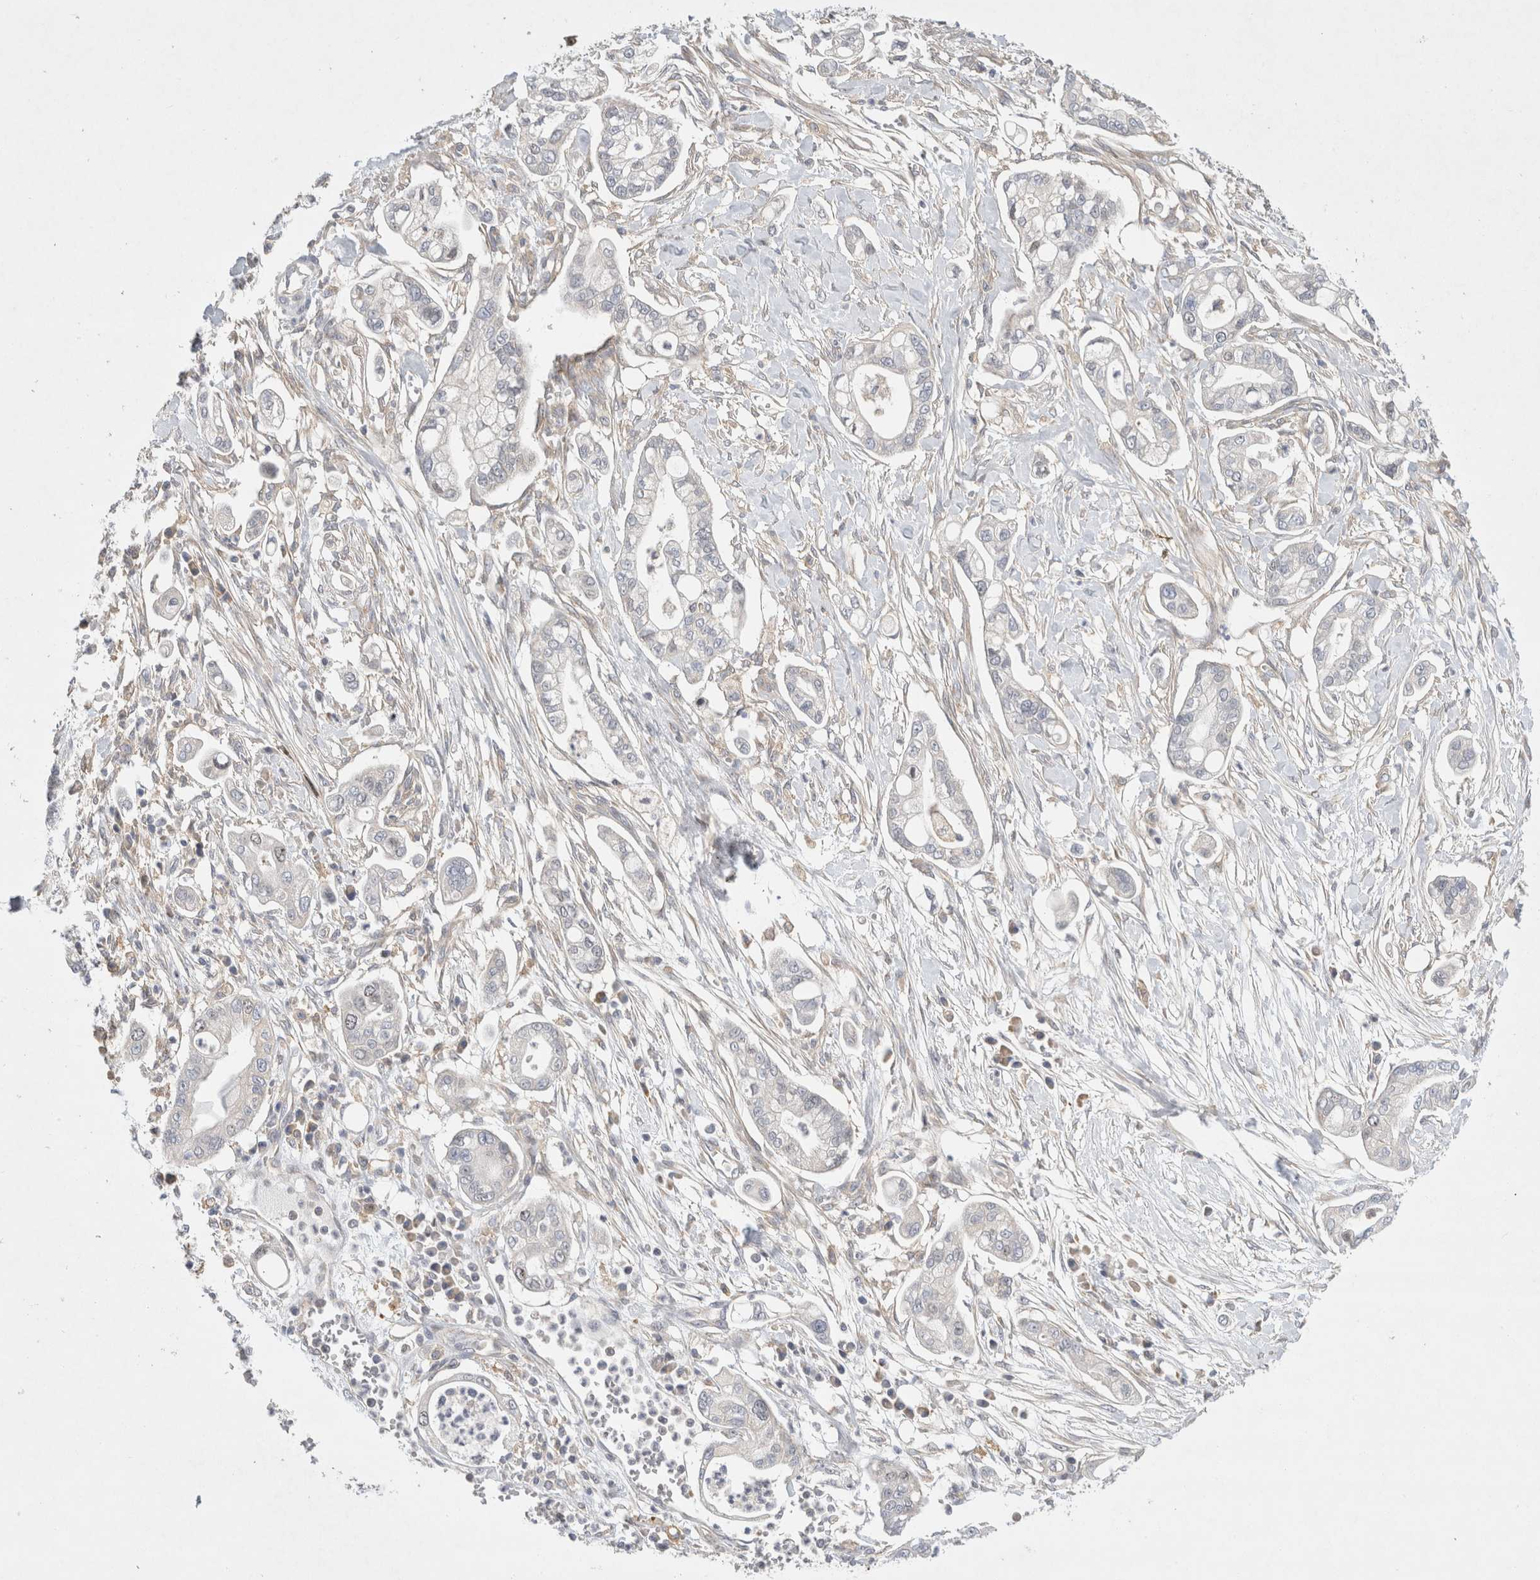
{"staining": {"intensity": "negative", "quantity": "none", "location": "none"}, "tissue": "pancreatic cancer", "cell_type": "Tumor cells", "image_type": "cancer", "snomed": [{"axis": "morphology", "description": "Adenocarcinoma, NOS"}, {"axis": "topography", "description": "Pancreas"}], "caption": "The image reveals no staining of tumor cells in pancreatic cancer.", "gene": "CDCA7L", "patient": {"sex": "male", "age": 68}}